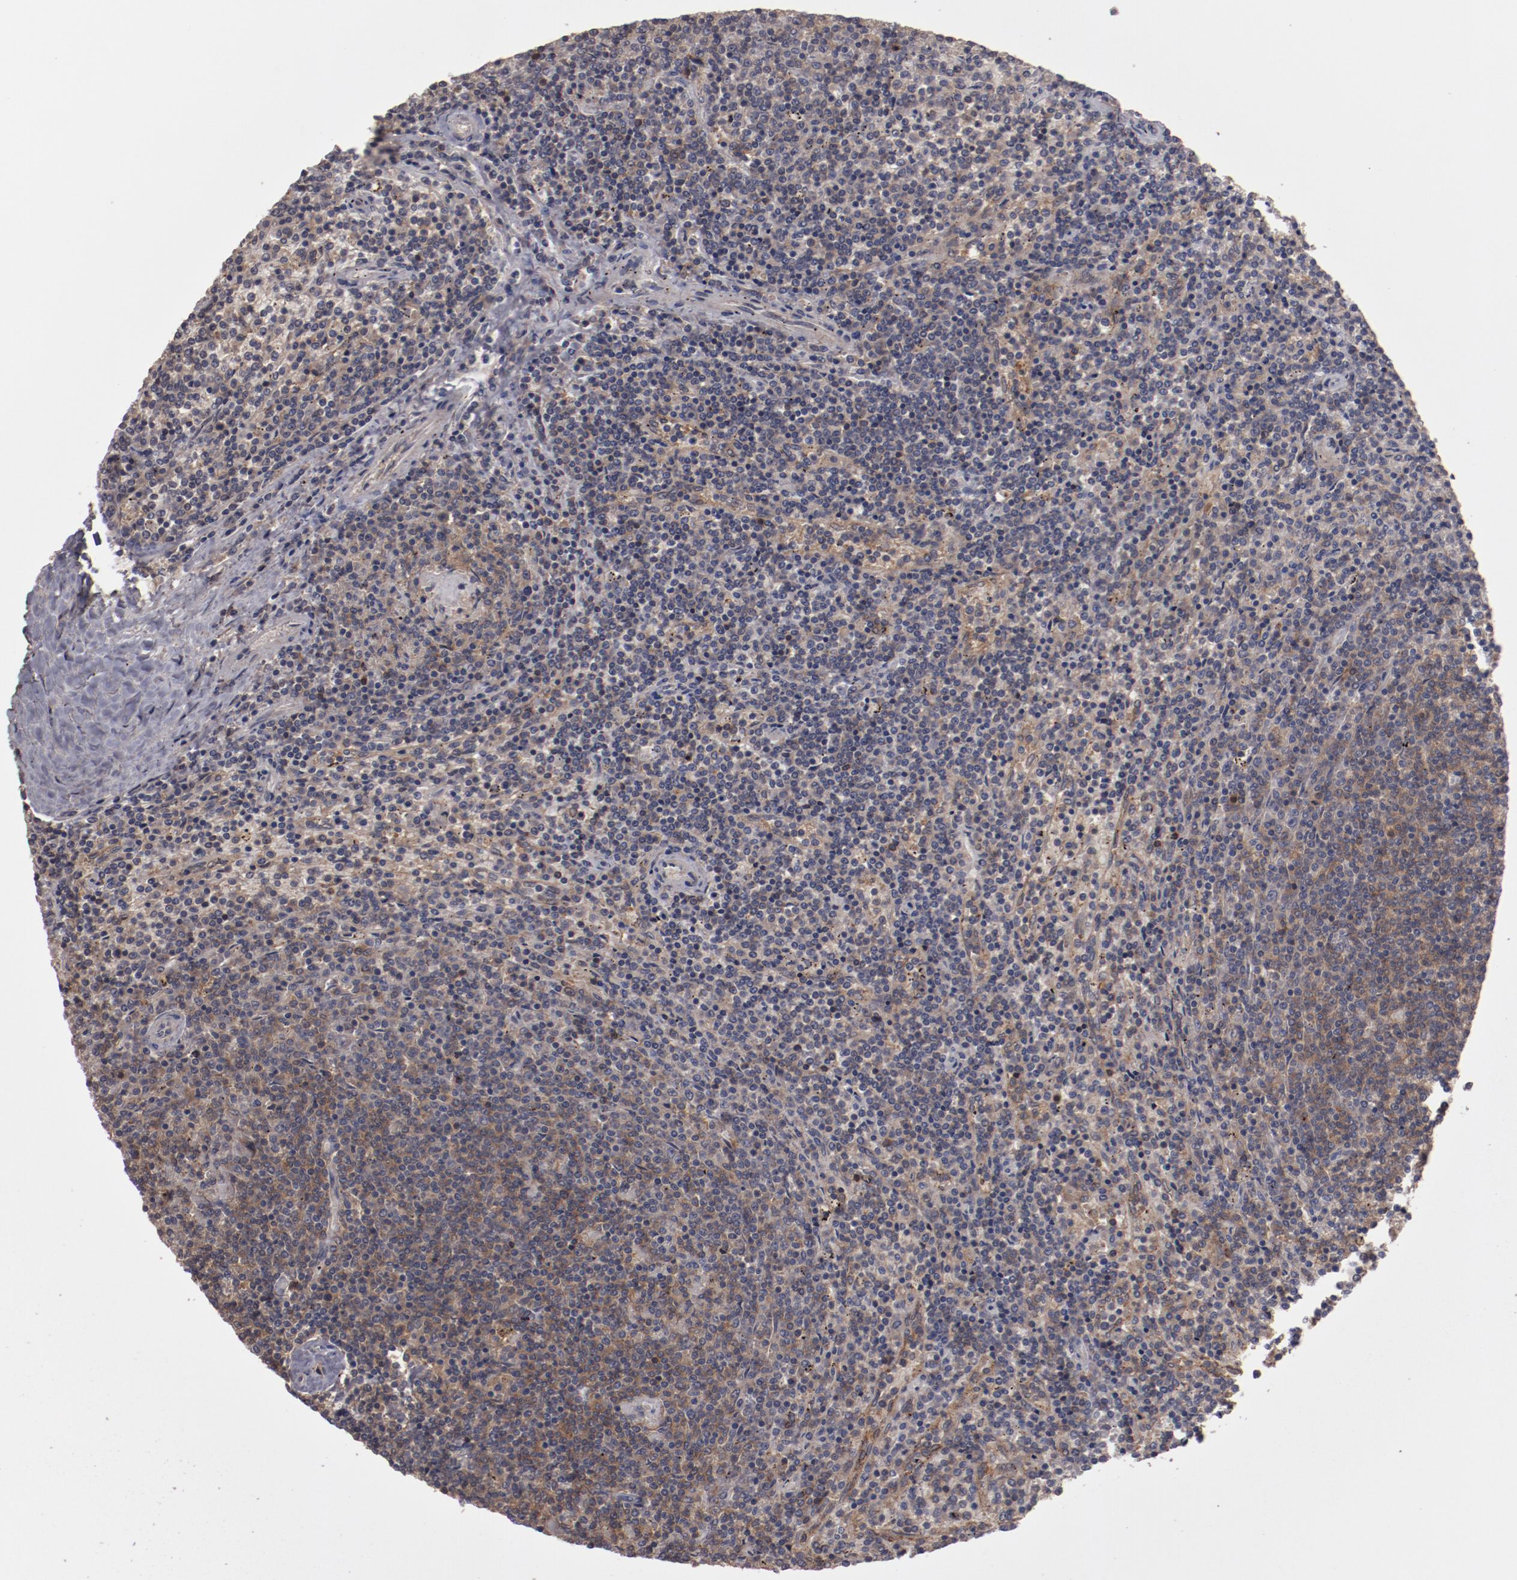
{"staining": {"intensity": "weak", "quantity": ">75%", "location": "cytoplasmic/membranous"}, "tissue": "lymphoma", "cell_type": "Tumor cells", "image_type": "cancer", "snomed": [{"axis": "morphology", "description": "Malignant lymphoma, non-Hodgkin's type, Low grade"}, {"axis": "topography", "description": "Spleen"}], "caption": "Immunohistochemical staining of malignant lymphoma, non-Hodgkin's type (low-grade) demonstrates weak cytoplasmic/membranous protein expression in approximately >75% of tumor cells.", "gene": "LRRC75B", "patient": {"sex": "female", "age": 50}}